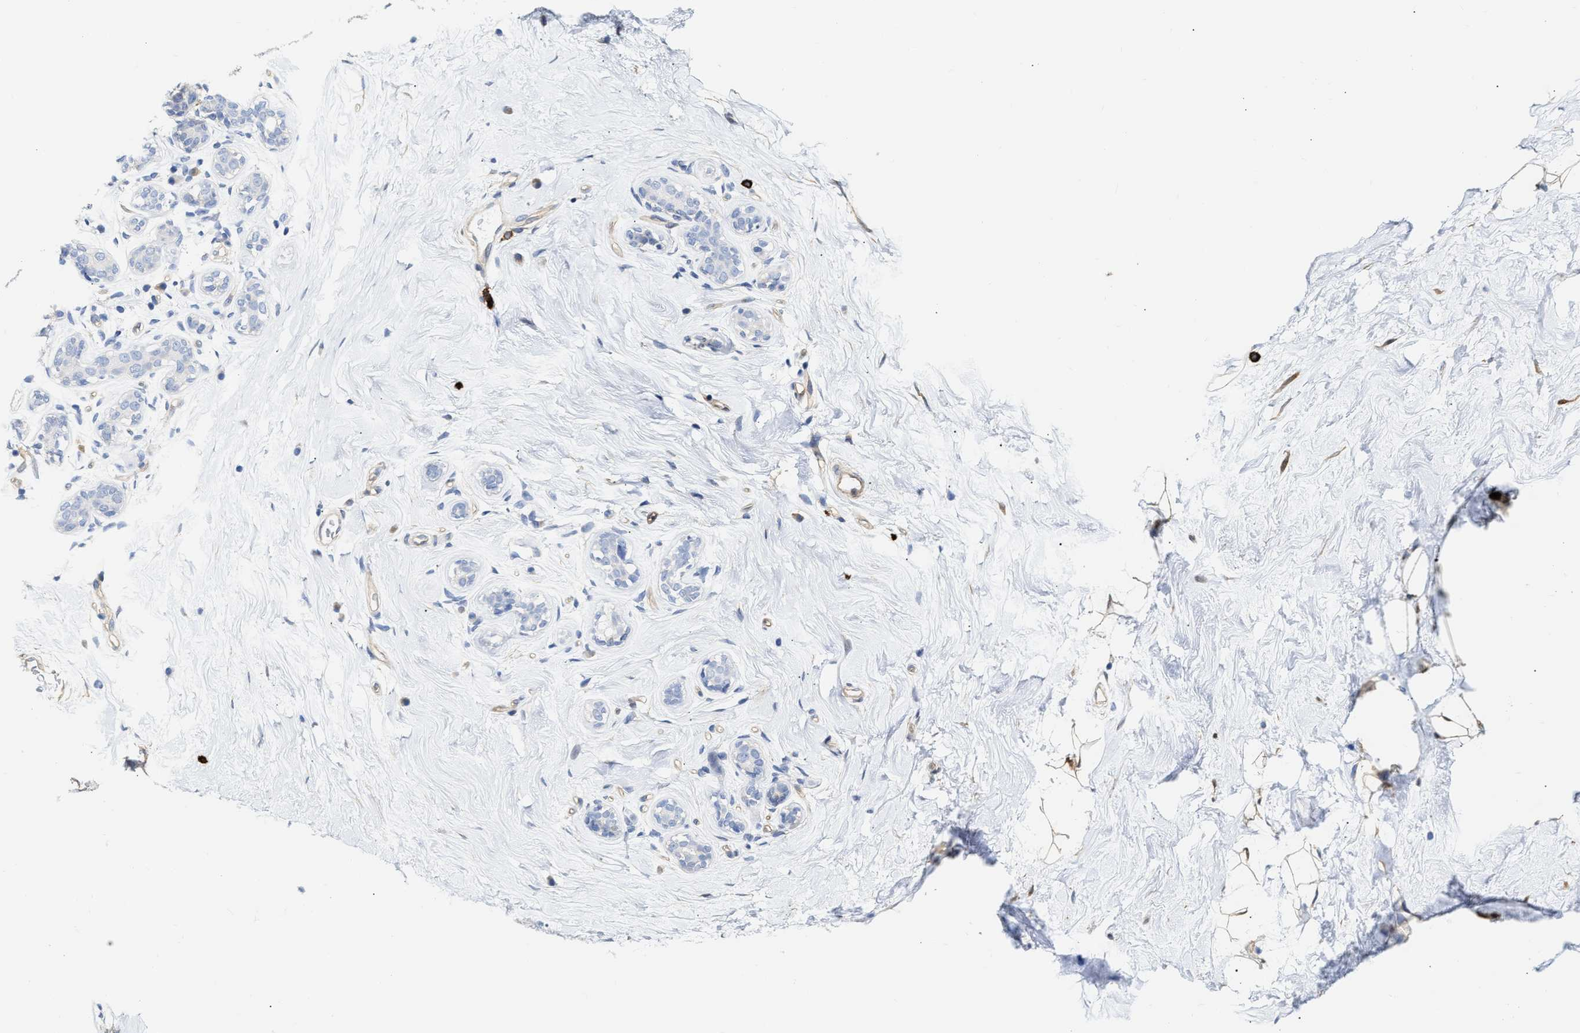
{"staining": {"intensity": "negative", "quantity": "none", "location": "none"}, "tissue": "breast cancer", "cell_type": "Tumor cells", "image_type": "cancer", "snomed": [{"axis": "morphology", "description": "Normal tissue, NOS"}, {"axis": "morphology", "description": "Duct carcinoma"}, {"axis": "topography", "description": "Breast"}], "caption": "Tumor cells show no significant protein expression in breast invasive ductal carcinoma.", "gene": "FHL1", "patient": {"sex": "female", "age": 39}}